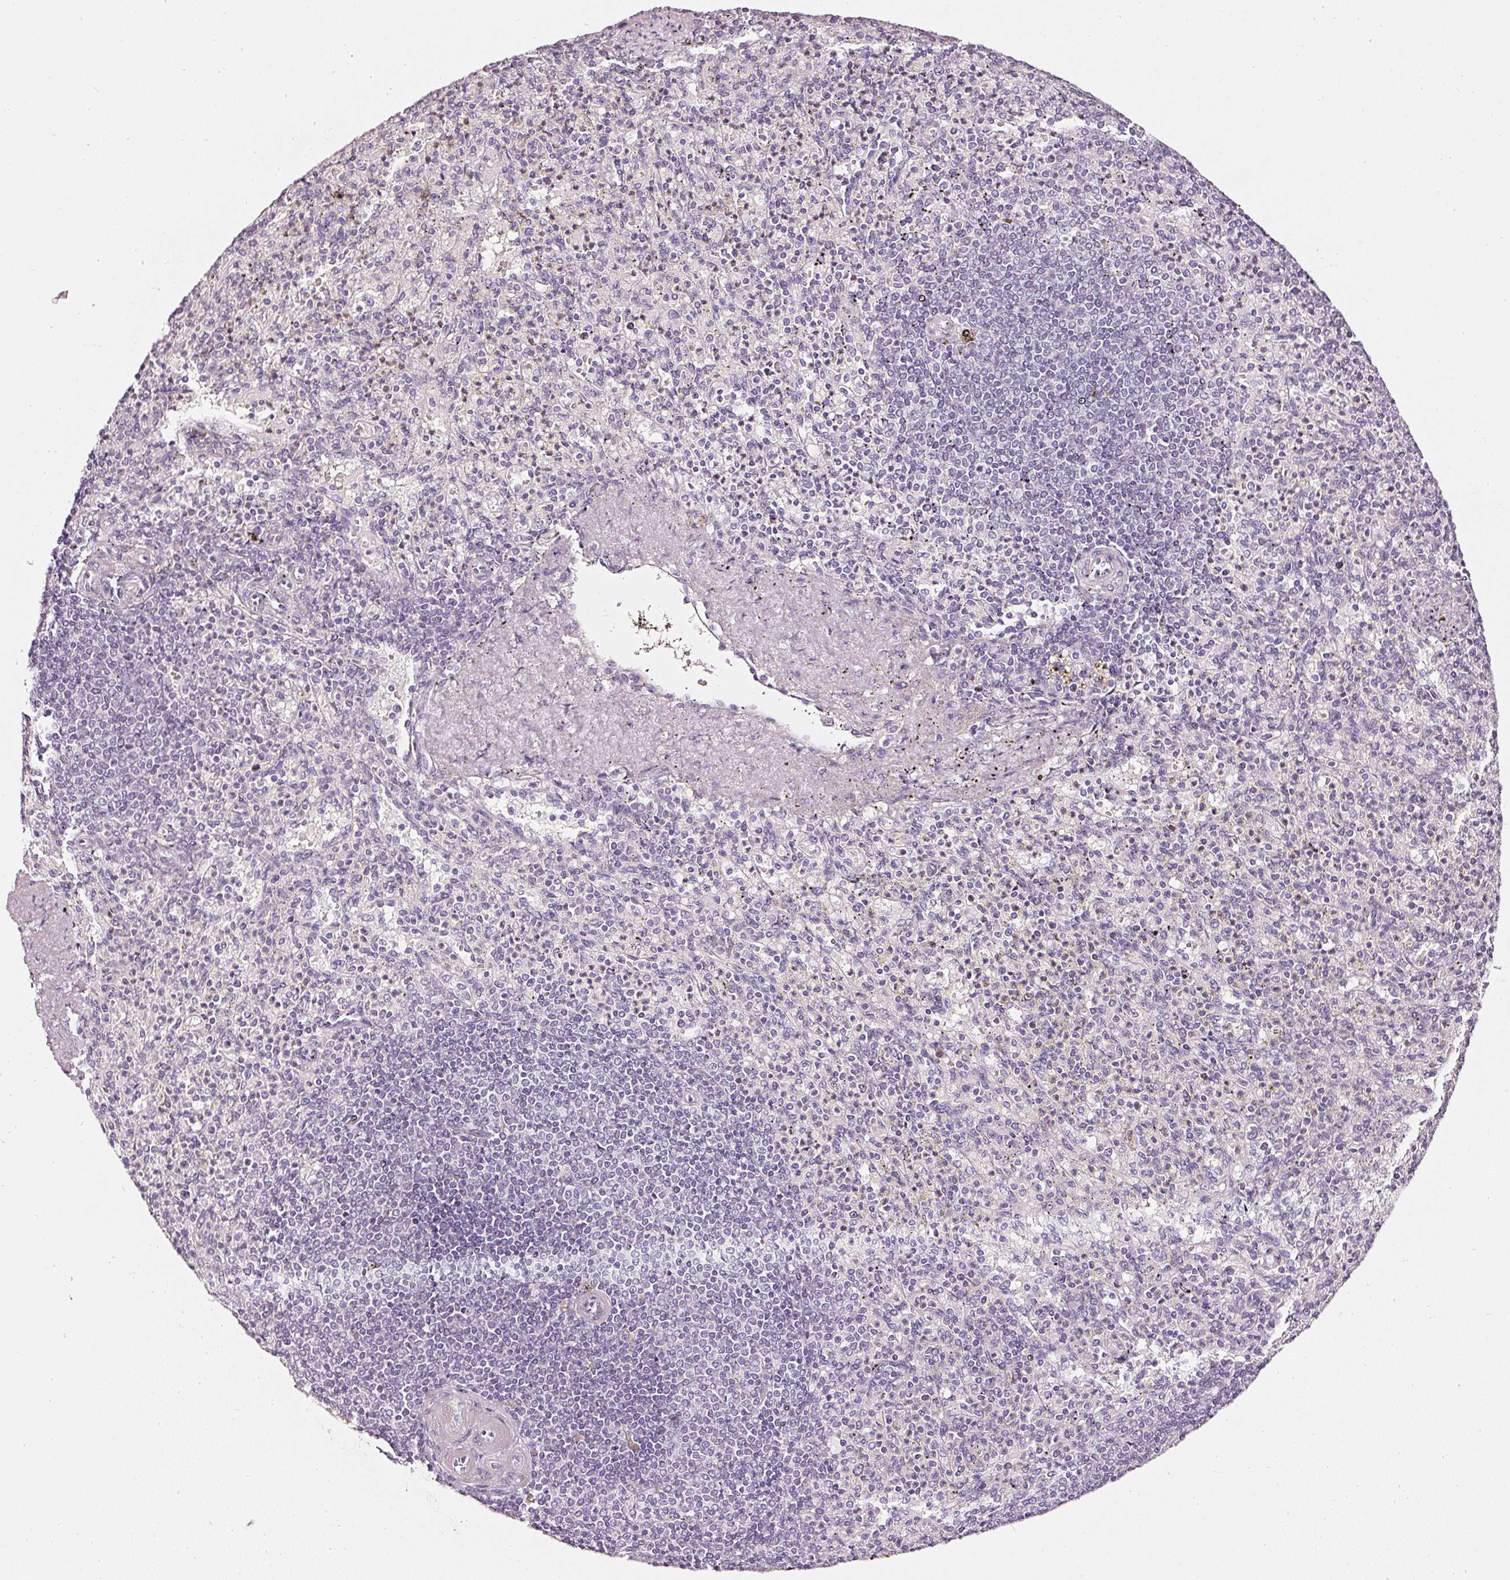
{"staining": {"intensity": "negative", "quantity": "none", "location": "none"}, "tissue": "spleen", "cell_type": "Cells in red pulp", "image_type": "normal", "snomed": [{"axis": "morphology", "description": "Normal tissue, NOS"}, {"axis": "topography", "description": "Spleen"}], "caption": "Image shows no significant protein expression in cells in red pulp of benign spleen.", "gene": "CNP", "patient": {"sex": "female", "age": 74}}